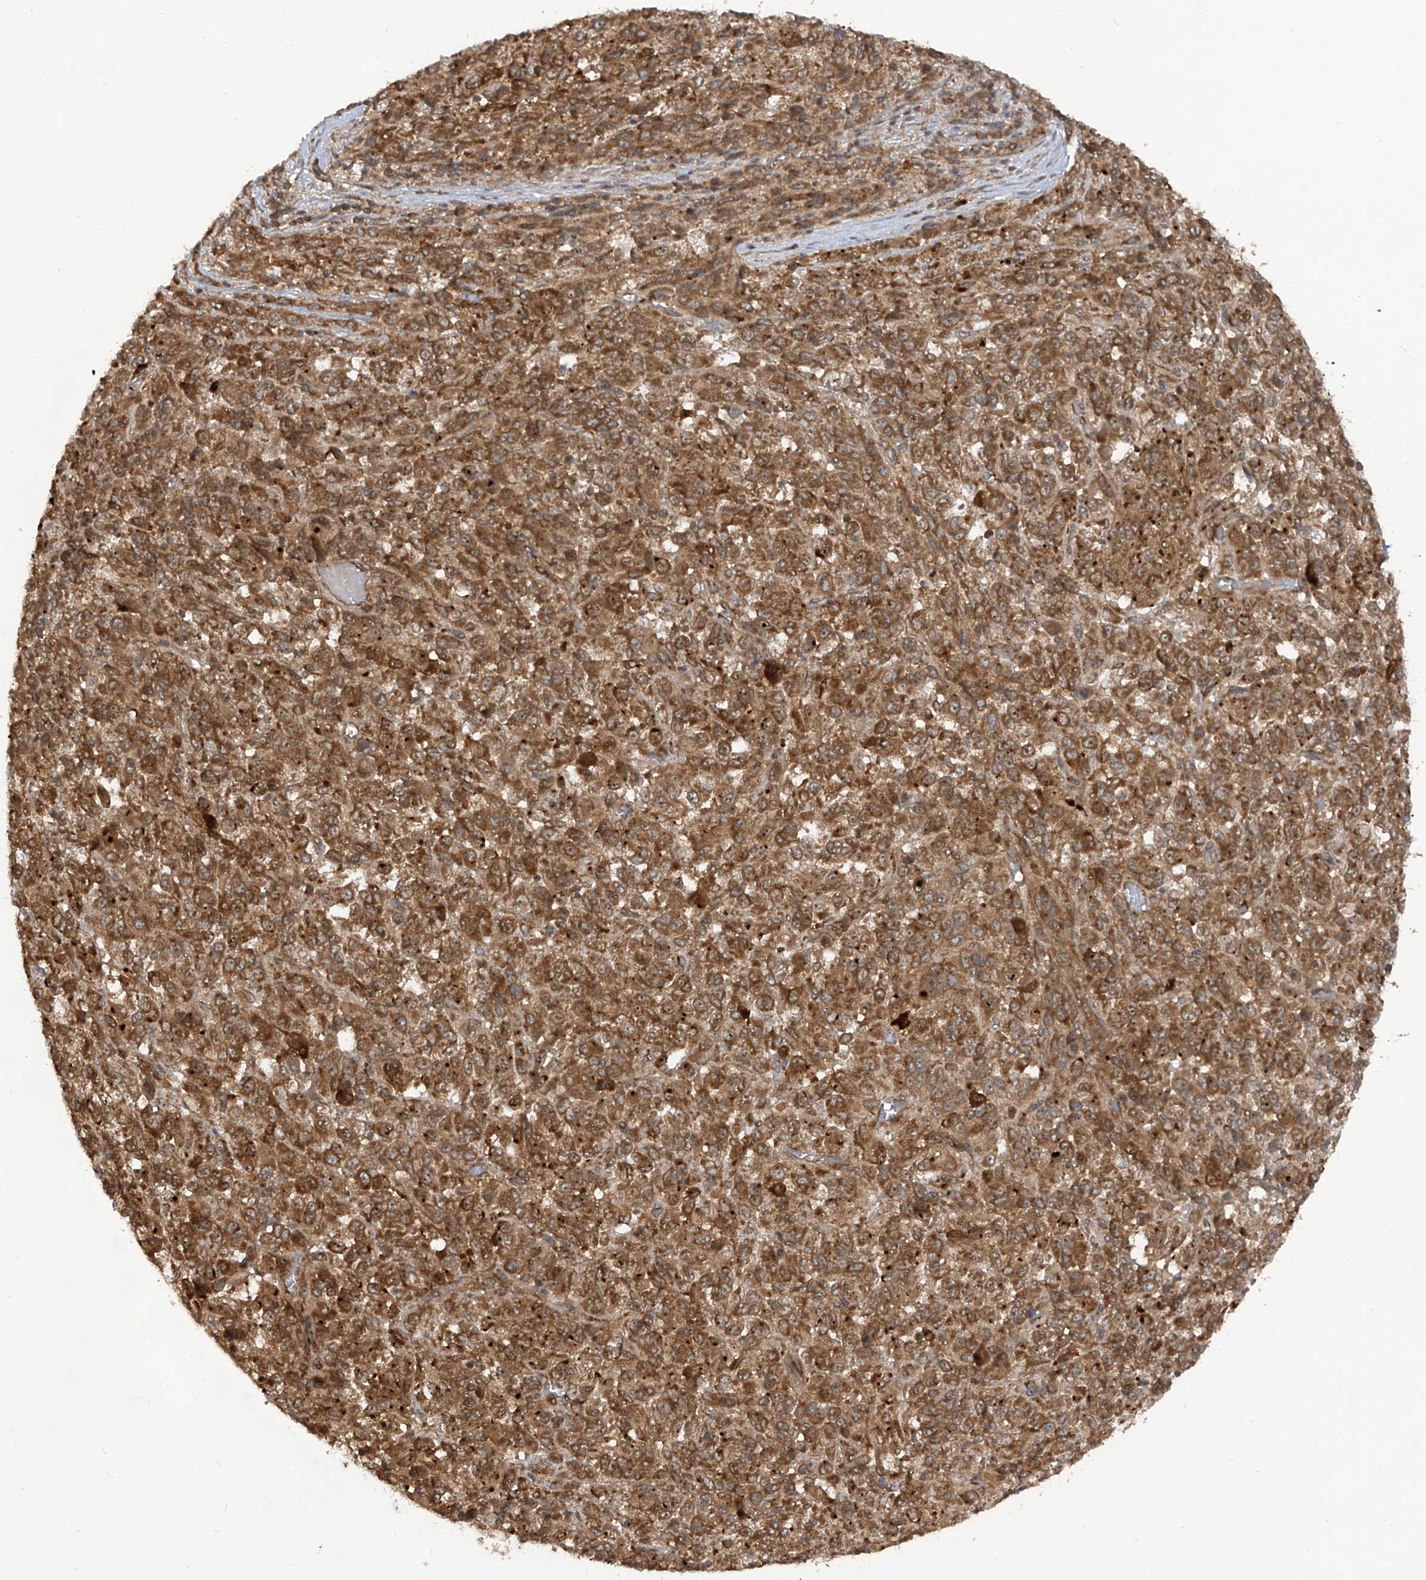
{"staining": {"intensity": "moderate", "quantity": ">75%", "location": "cytoplasmic/membranous"}, "tissue": "melanoma", "cell_type": "Tumor cells", "image_type": "cancer", "snomed": [{"axis": "morphology", "description": "Malignant melanoma, Metastatic site"}, {"axis": "topography", "description": "Lung"}], "caption": "This is a histology image of immunohistochemistry staining of melanoma, which shows moderate expression in the cytoplasmic/membranous of tumor cells.", "gene": "TRIM67", "patient": {"sex": "male", "age": 64}}